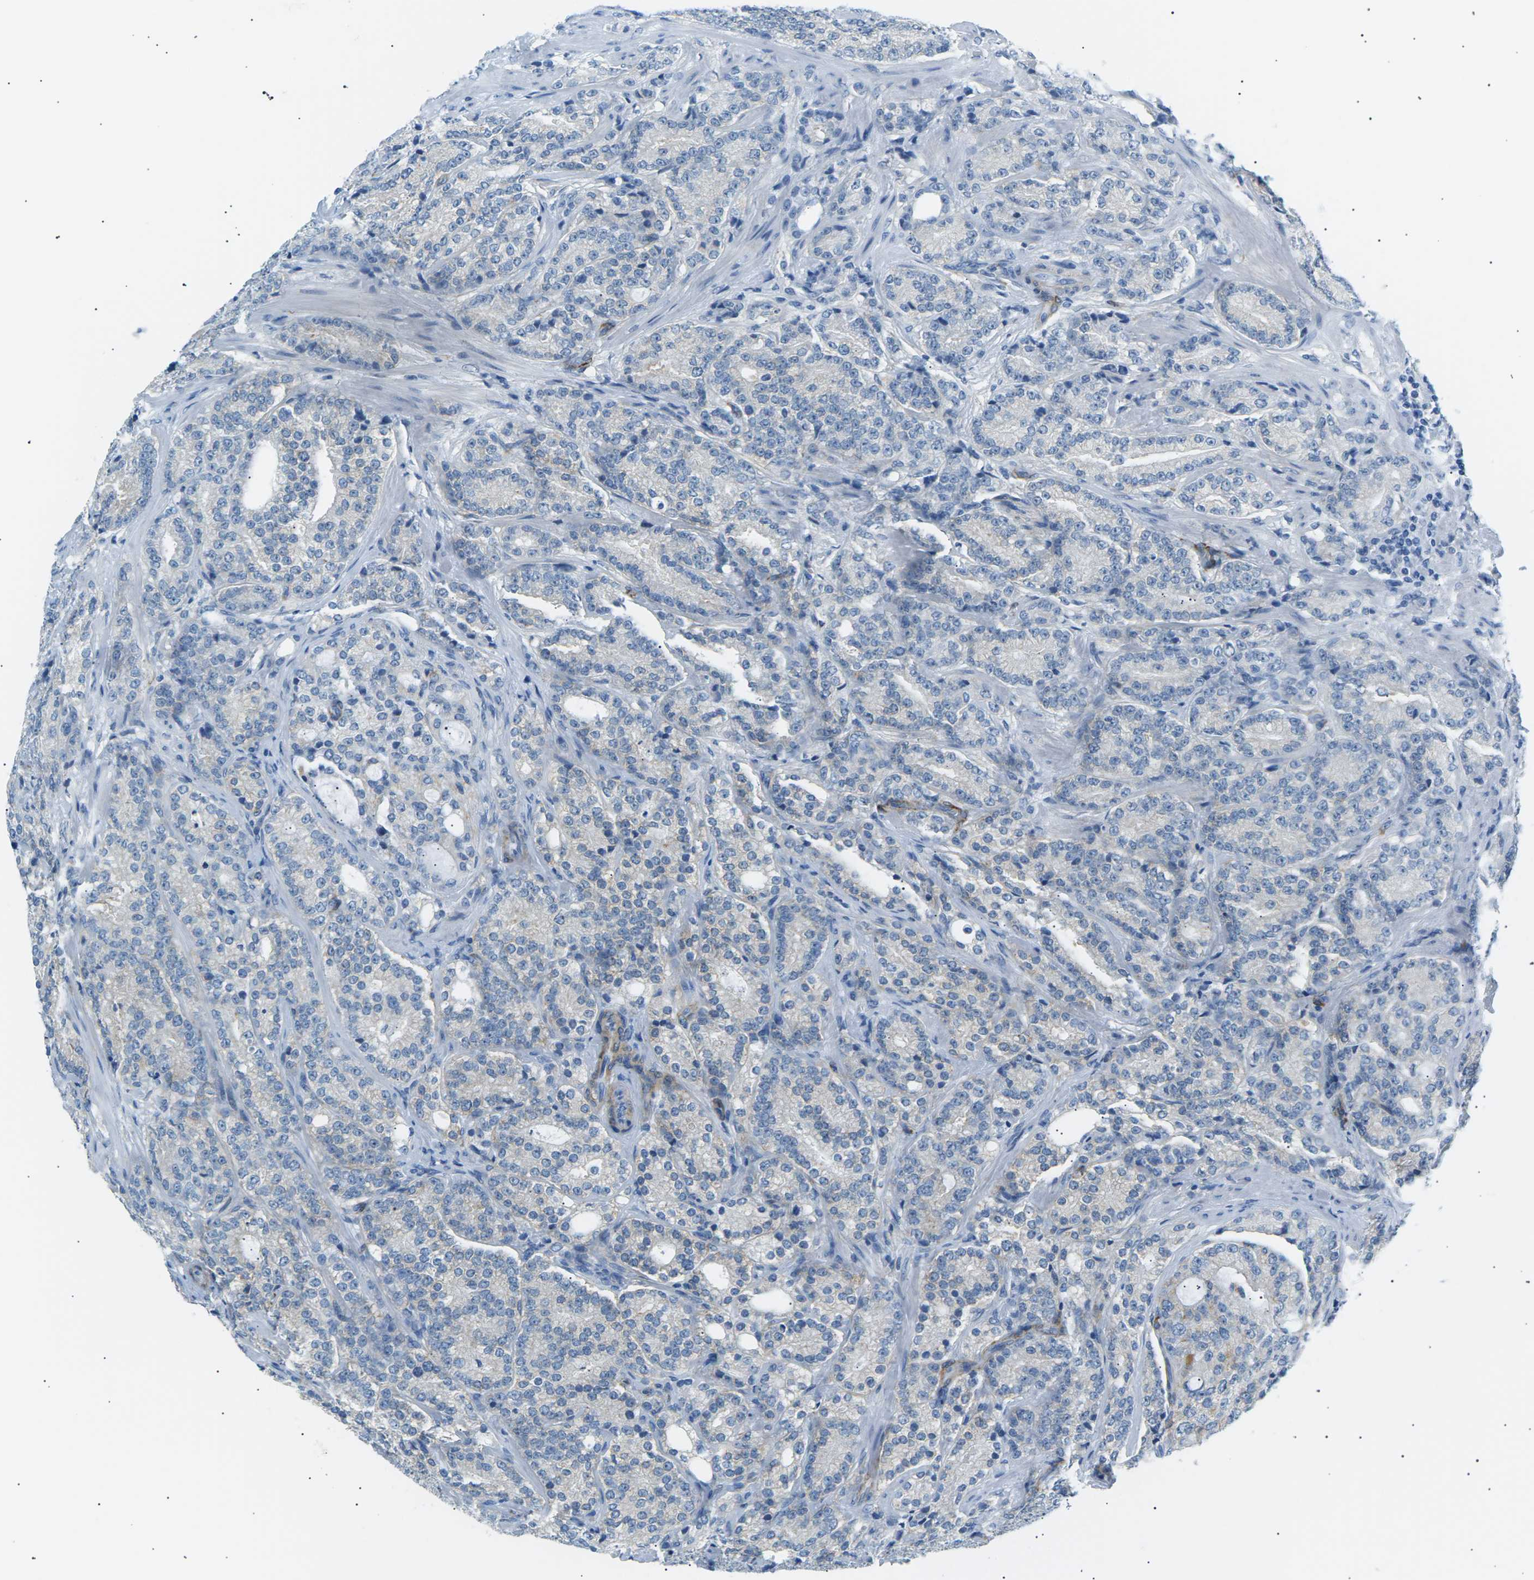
{"staining": {"intensity": "negative", "quantity": "none", "location": "none"}, "tissue": "prostate cancer", "cell_type": "Tumor cells", "image_type": "cancer", "snomed": [{"axis": "morphology", "description": "Adenocarcinoma, High grade"}, {"axis": "topography", "description": "Prostate"}], "caption": "High power microscopy histopathology image of an immunohistochemistry (IHC) image of high-grade adenocarcinoma (prostate), revealing no significant positivity in tumor cells.", "gene": "SEPTIN5", "patient": {"sex": "male", "age": 61}}